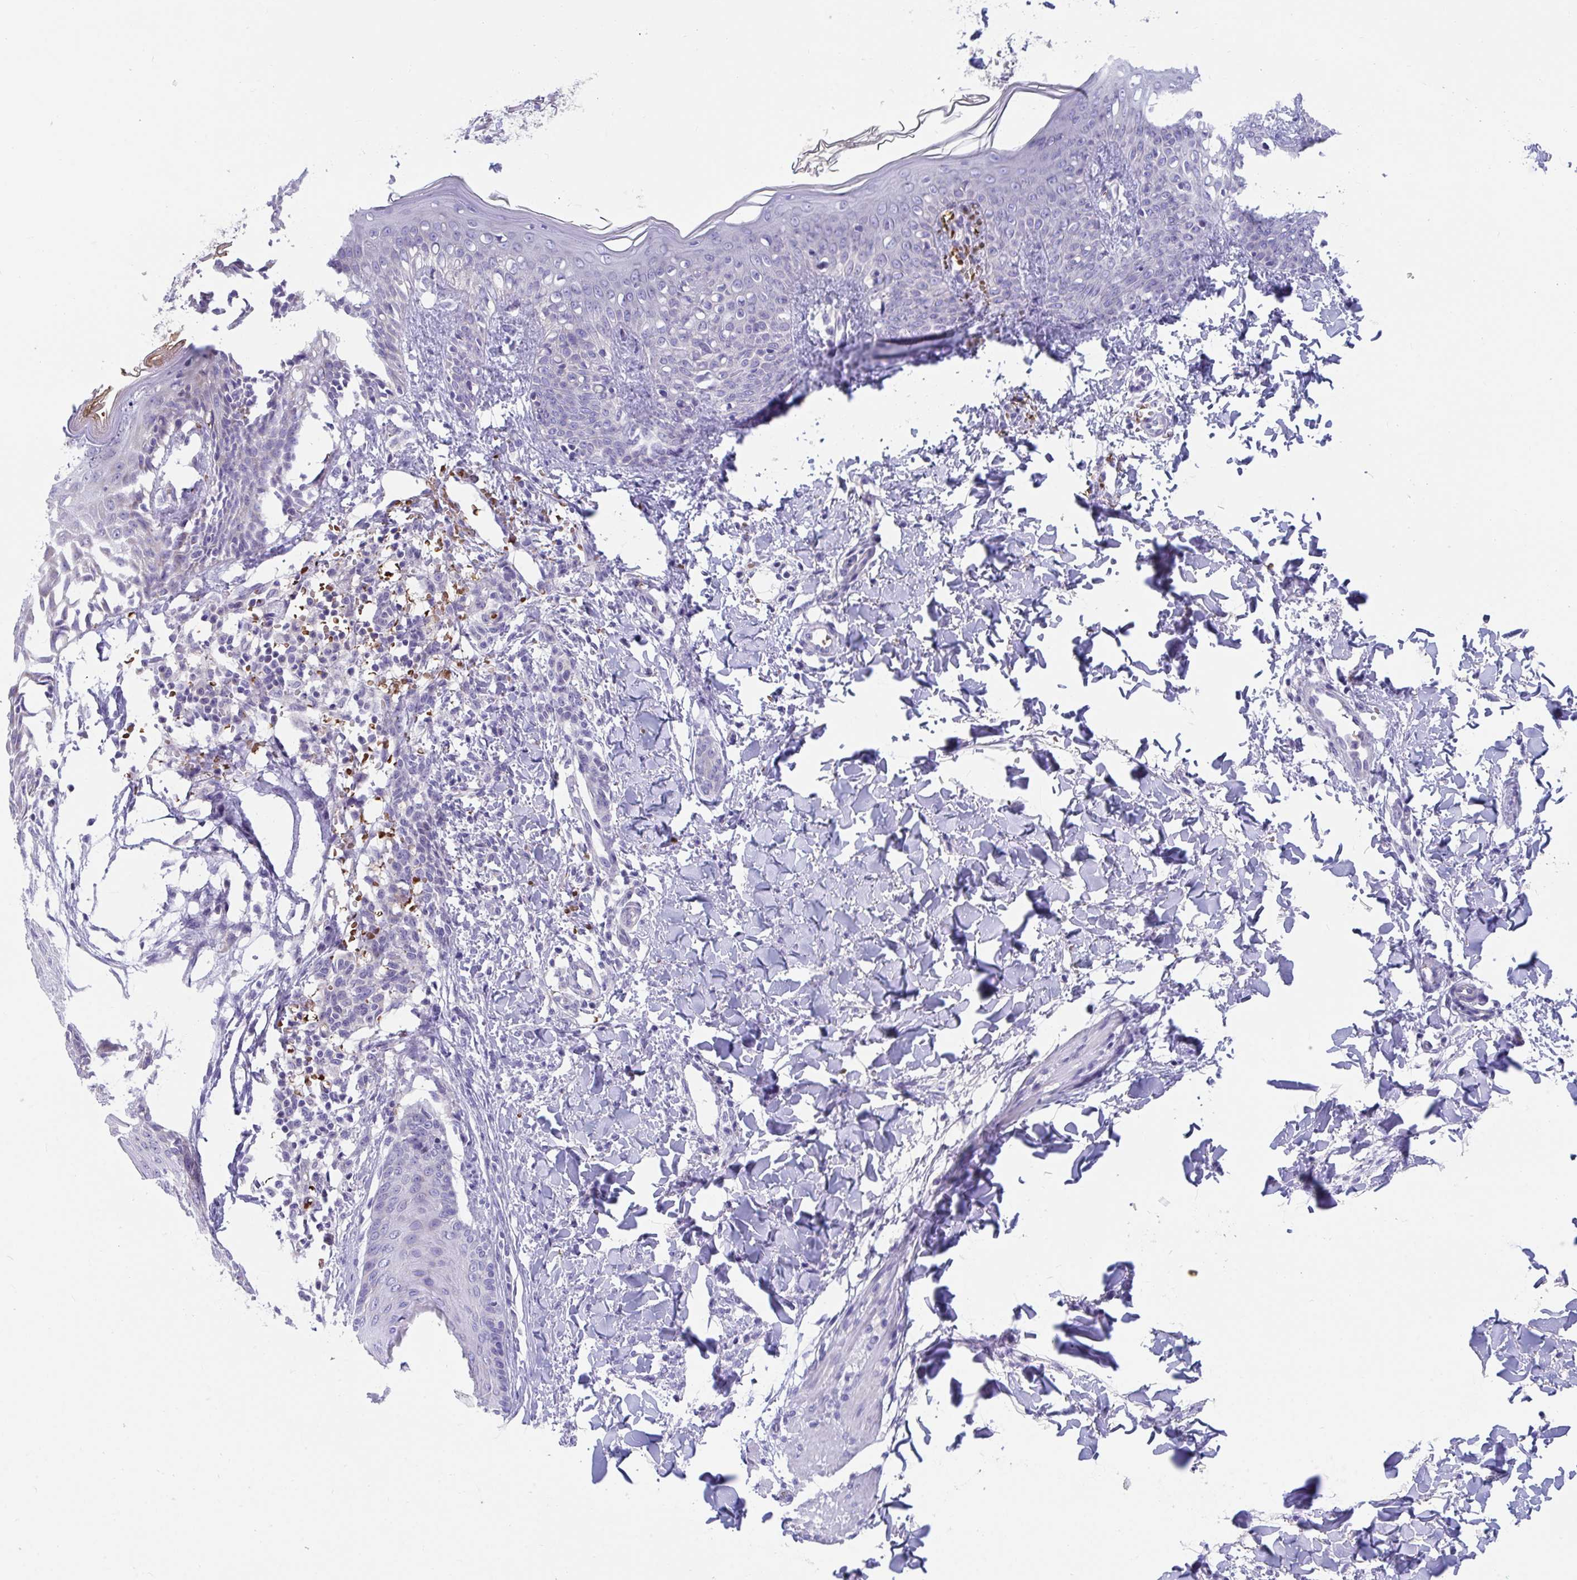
{"staining": {"intensity": "negative", "quantity": "none", "location": "none"}, "tissue": "skin", "cell_type": "Fibroblasts", "image_type": "normal", "snomed": [{"axis": "morphology", "description": "Normal tissue, NOS"}, {"axis": "topography", "description": "Skin"}], "caption": "Immunohistochemical staining of benign skin shows no significant positivity in fibroblasts.", "gene": "TTC30A", "patient": {"sex": "male", "age": 16}}